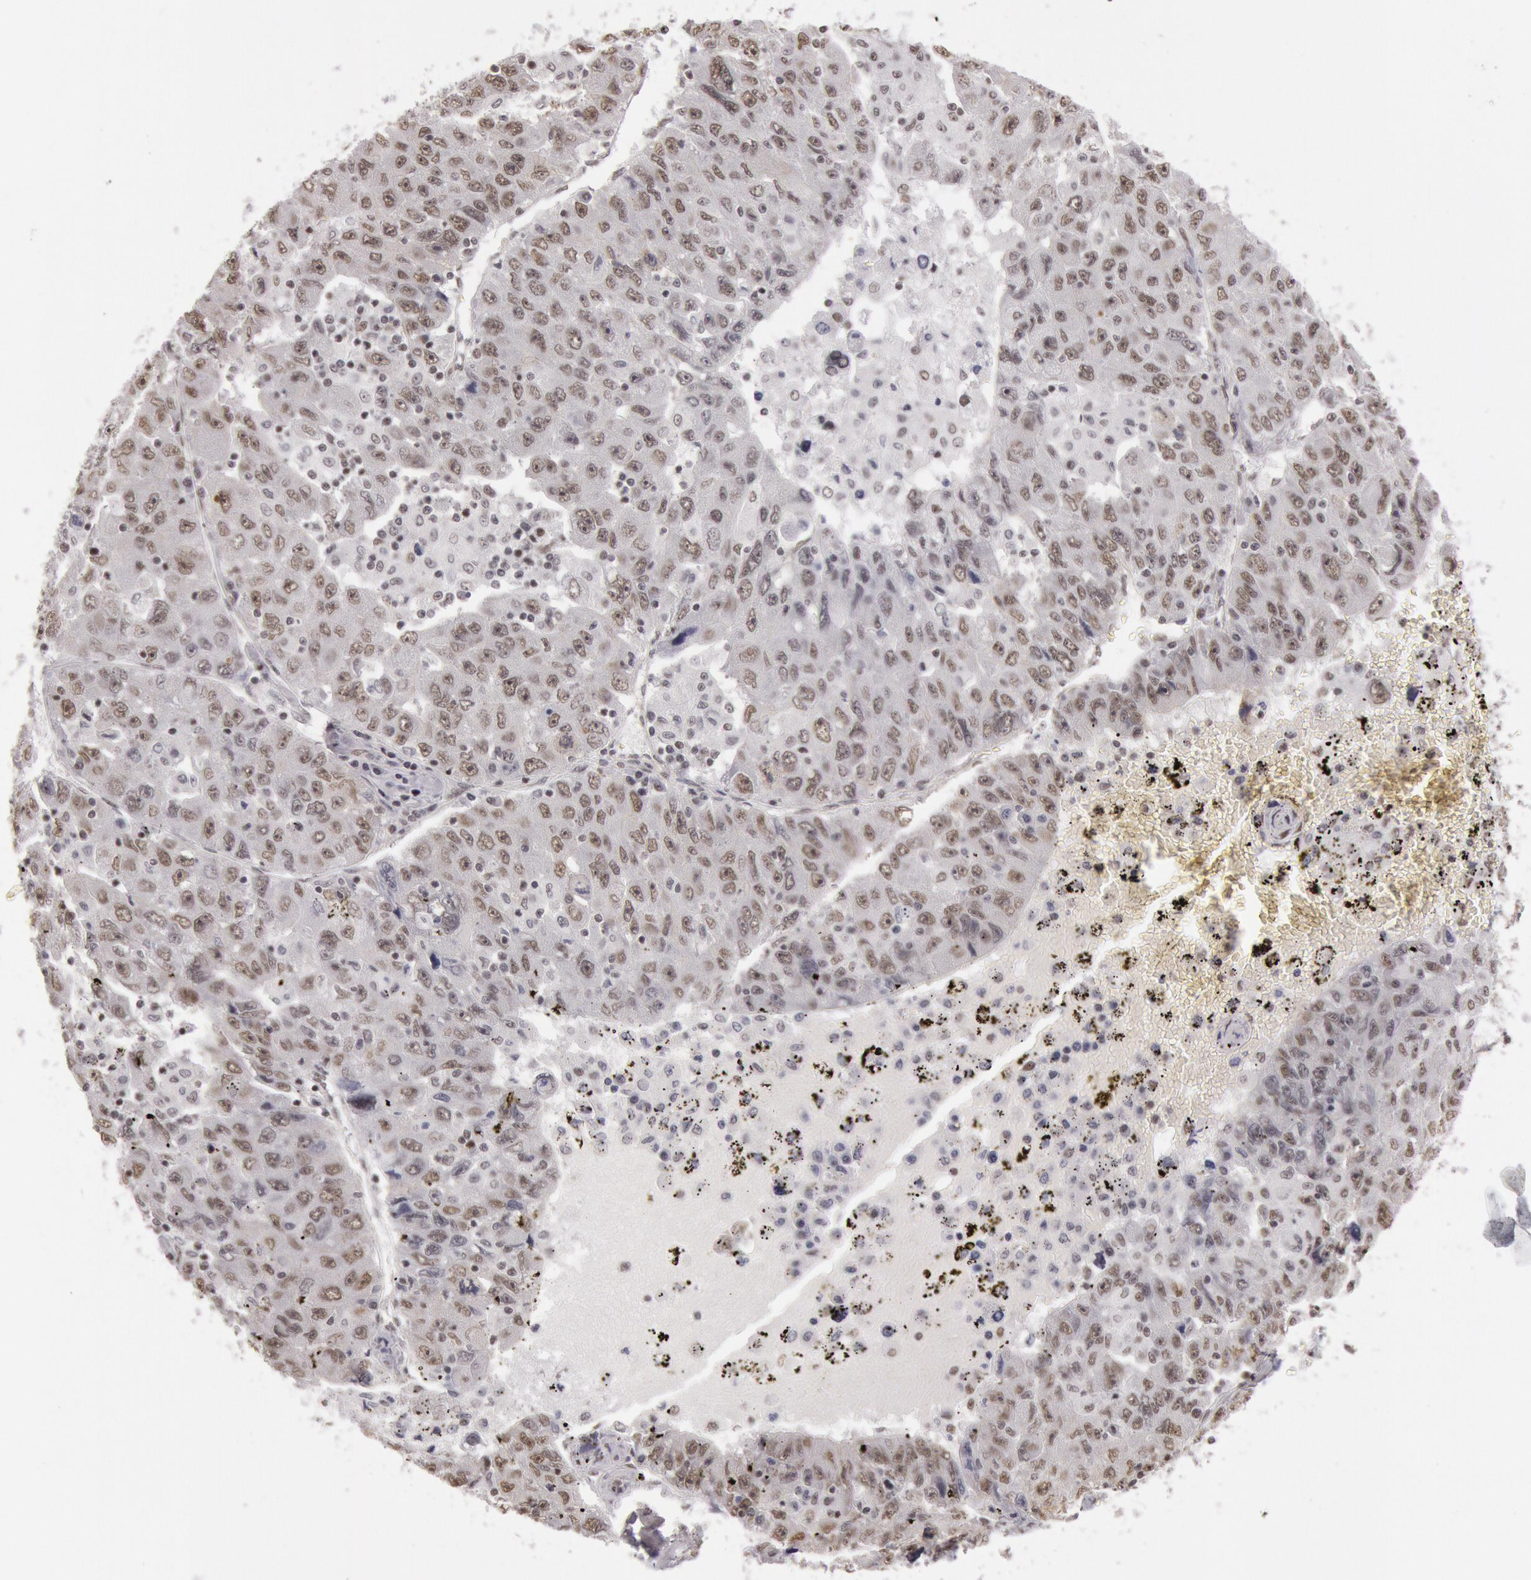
{"staining": {"intensity": "moderate", "quantity": ">75%", "location": "nuclear"}, "tissue": "liver cancer", "cell_type": "Tumor cells", "image_type": "cancer", "snomed": [{"axis": "morphology", "description": "Carcinoma, Hepatocellular, NOS"}, {"axis": "topography", "description": "Liver"}], "caption": "Approximately >75% of tumor cells in liver cancer (hepatocellular carcinoma) show moderate nuclear protein staining as visualized by brown immunohistochemical staining.", "gene": "ESS2", "patient": {"sex": "male", "age": 49}}